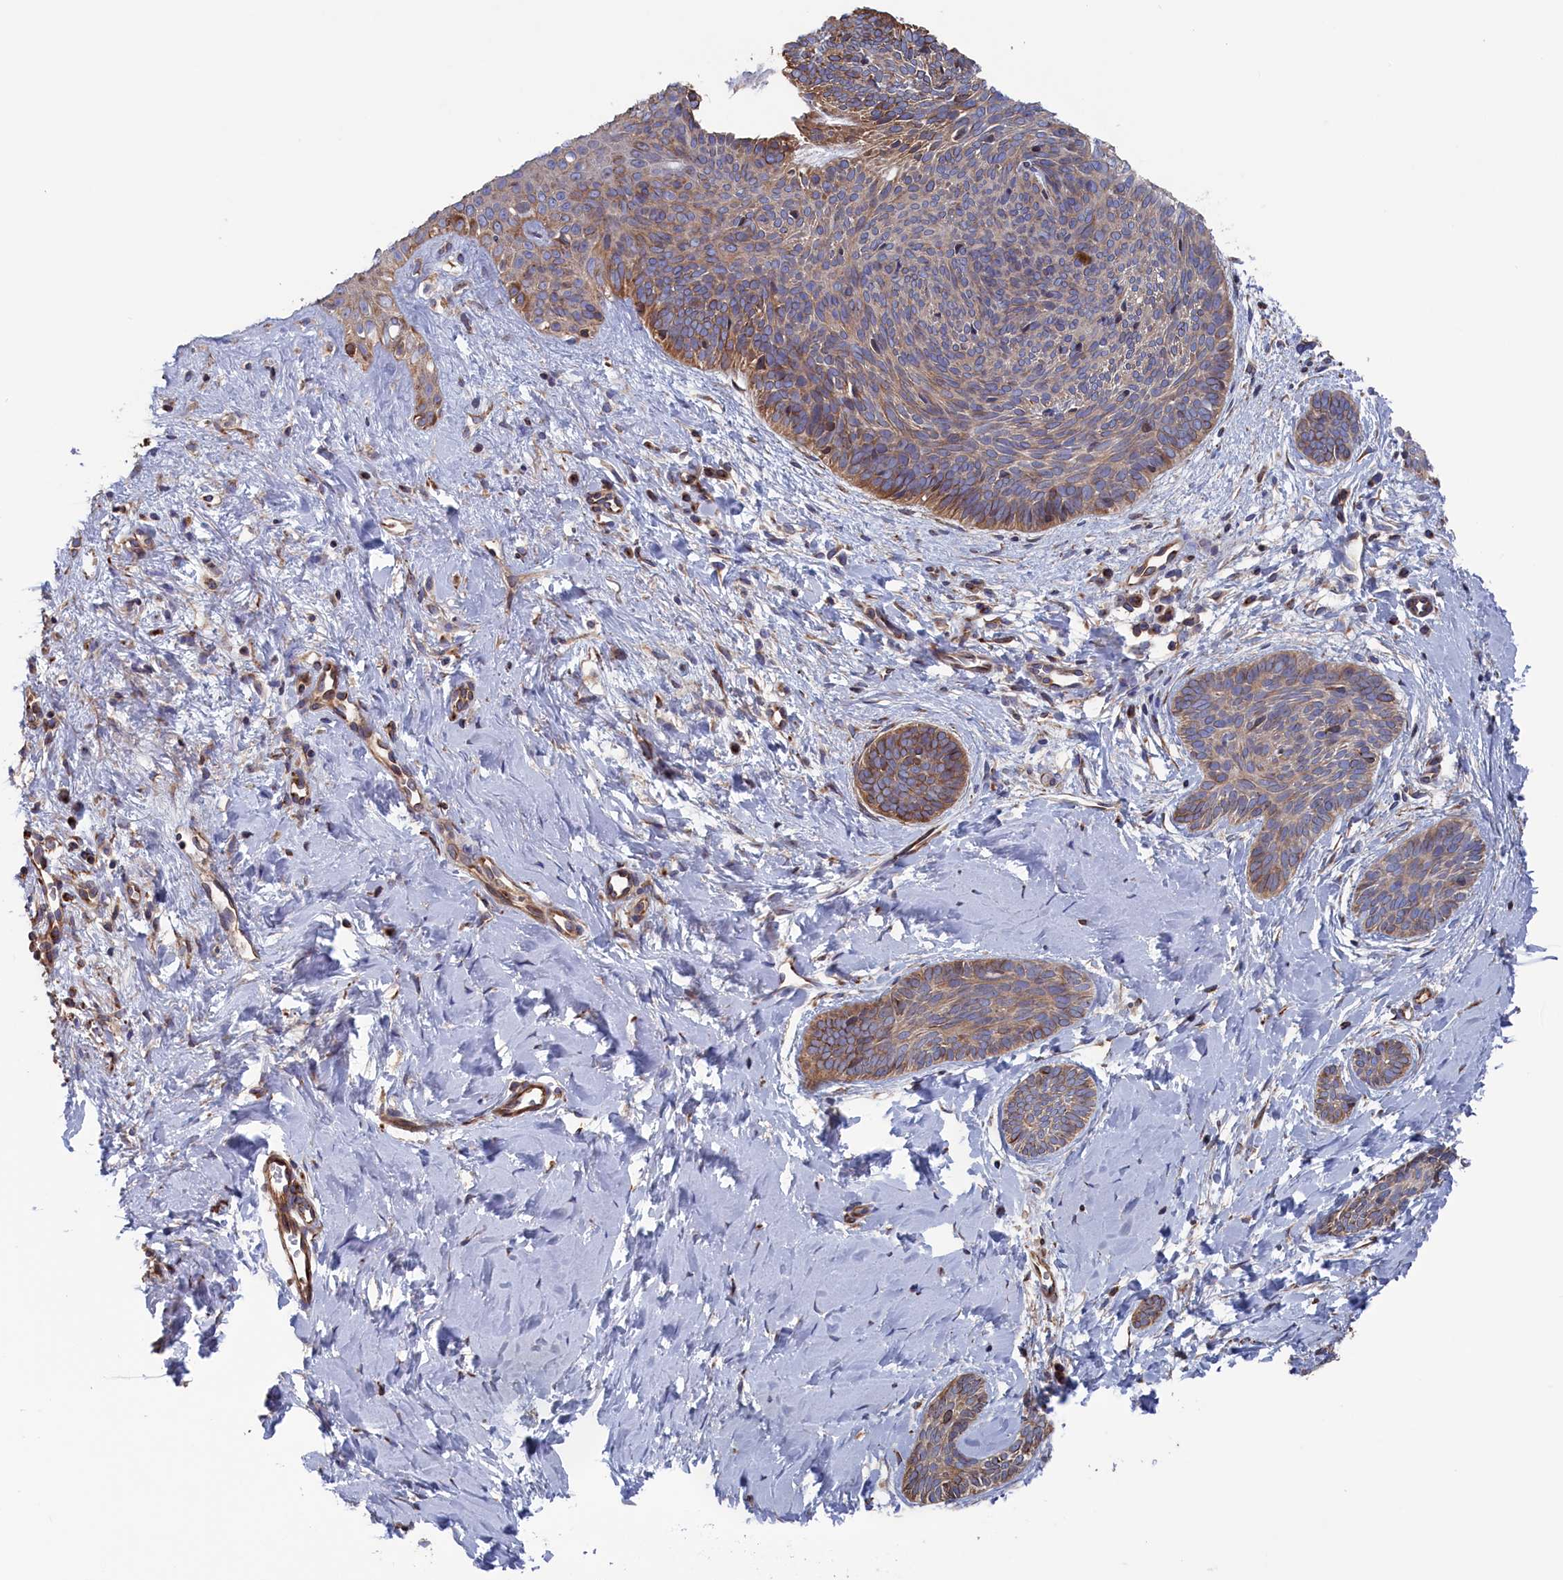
{"staining": {"intensity": "weak", "quantity": "25%-75%", "location": "cytoplasmic/membranous"}, "tissue": "skin cancer", "cell_type": "Tumor cells", "image_type": "cancer", "snomed": [{"axis": "morphology", "description": "Basal cell carcinoma"}, {"axis": "topography", "description": "Skin"}], "caption": "A brown stain labels weak cytoplasmic/membranous positivity of a protein in human skin cancer (basal cell carcinoma) tumor cells.", "gene": "NUTF2", "patient": {"sex": "female", "age": 81}}